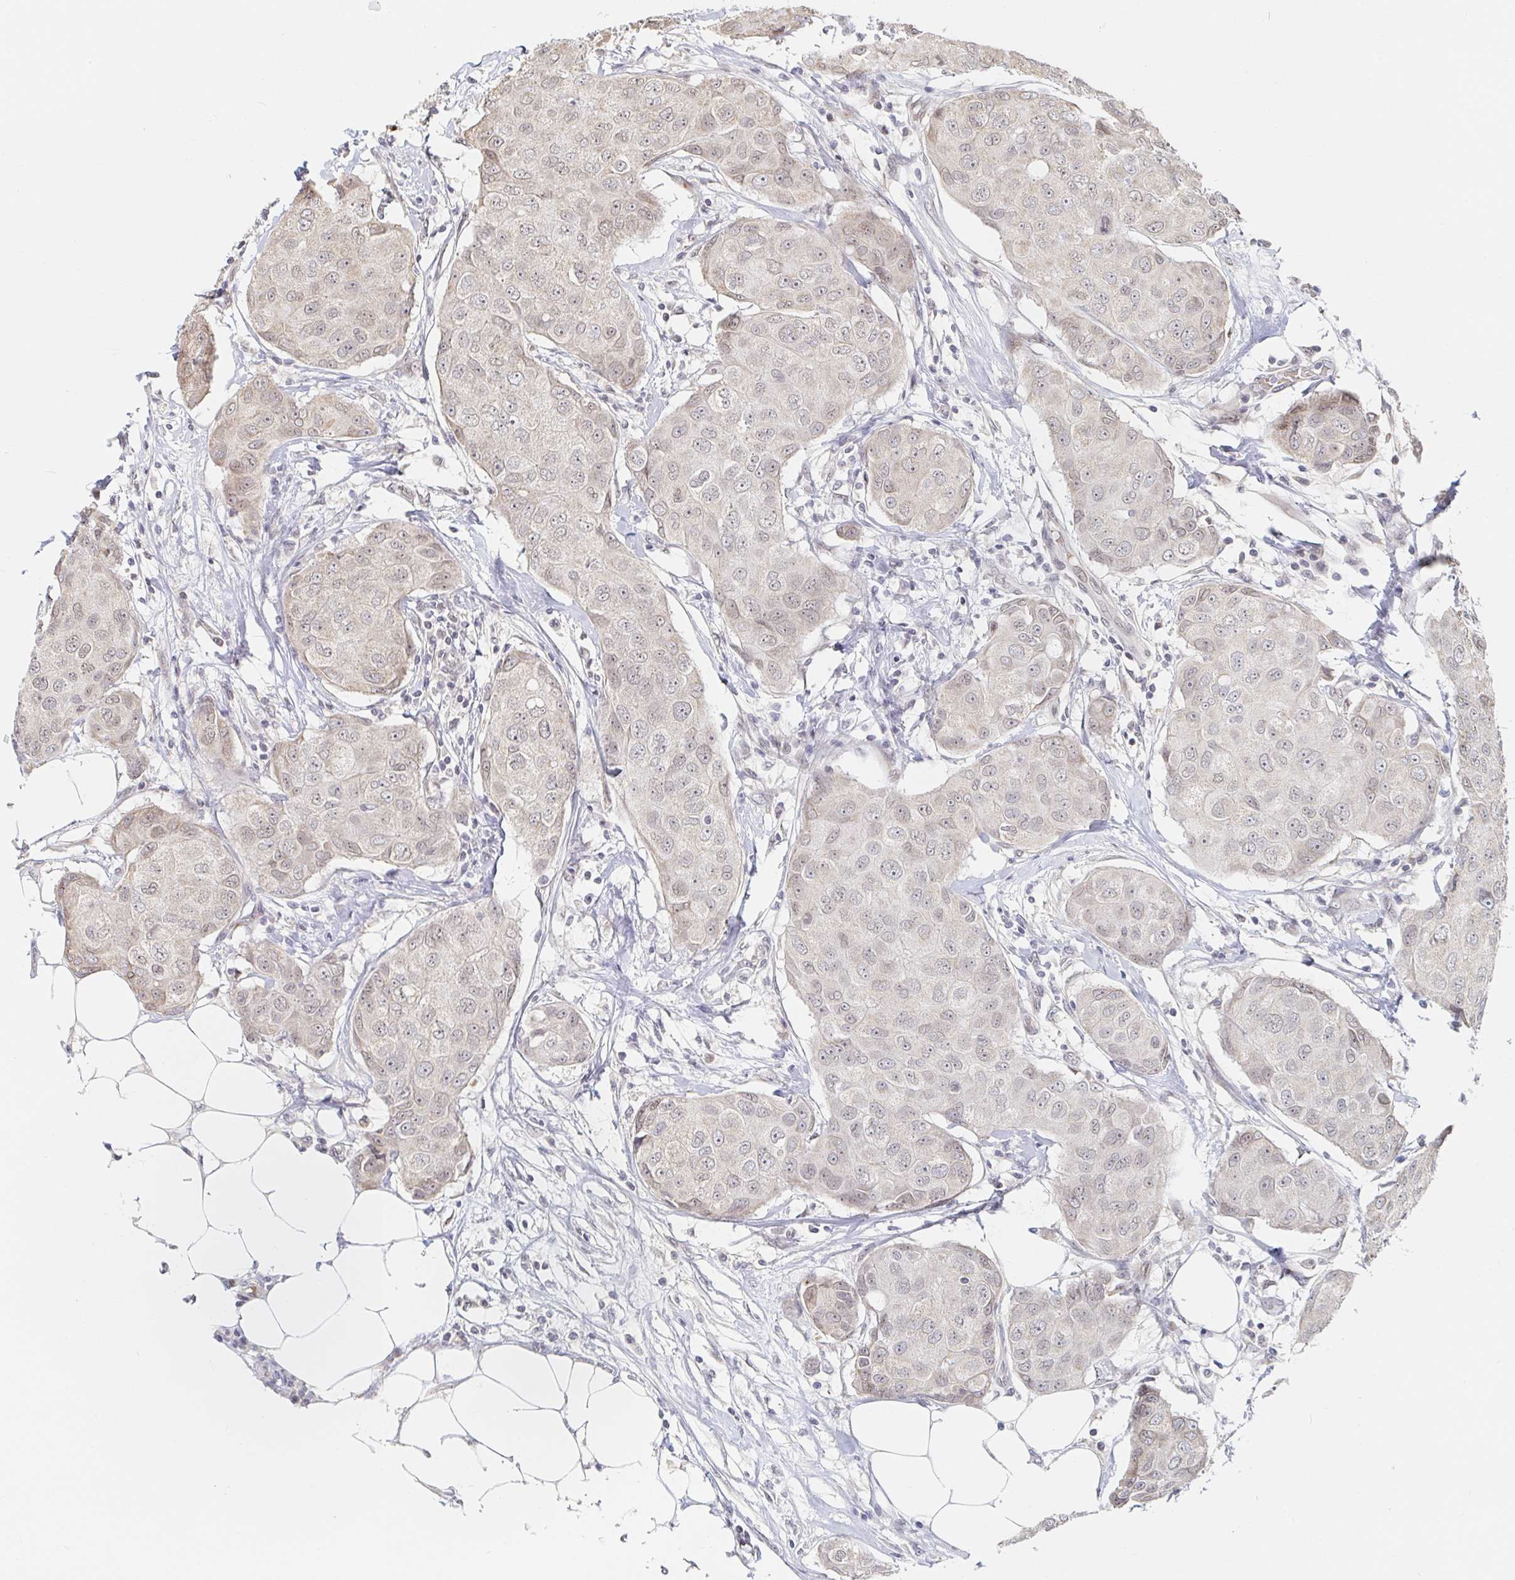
{"staining": {"intensity": "moderate", "quantity": "<25%", "location": "nuclear"}, "tissue": "breast cancer", "cell_type": "Tumor cells", "image_type": "cancer", "snomed": [{"axis": "morphology", "description": "Duct carcinoma"}, {"axis": "topography", "description": "Breast"}, {"axis": "topography", "description": "Lymph node"}], "caption": "This is a micrograph of immunohistochemistry (IHC) staining of breast cancer (infiltrating ductal carcinoma), which shows moderate positivity in the nuclear of tumor cells.", "gene": "CHD2", "patient": {"sex": "female", "age": 80}}